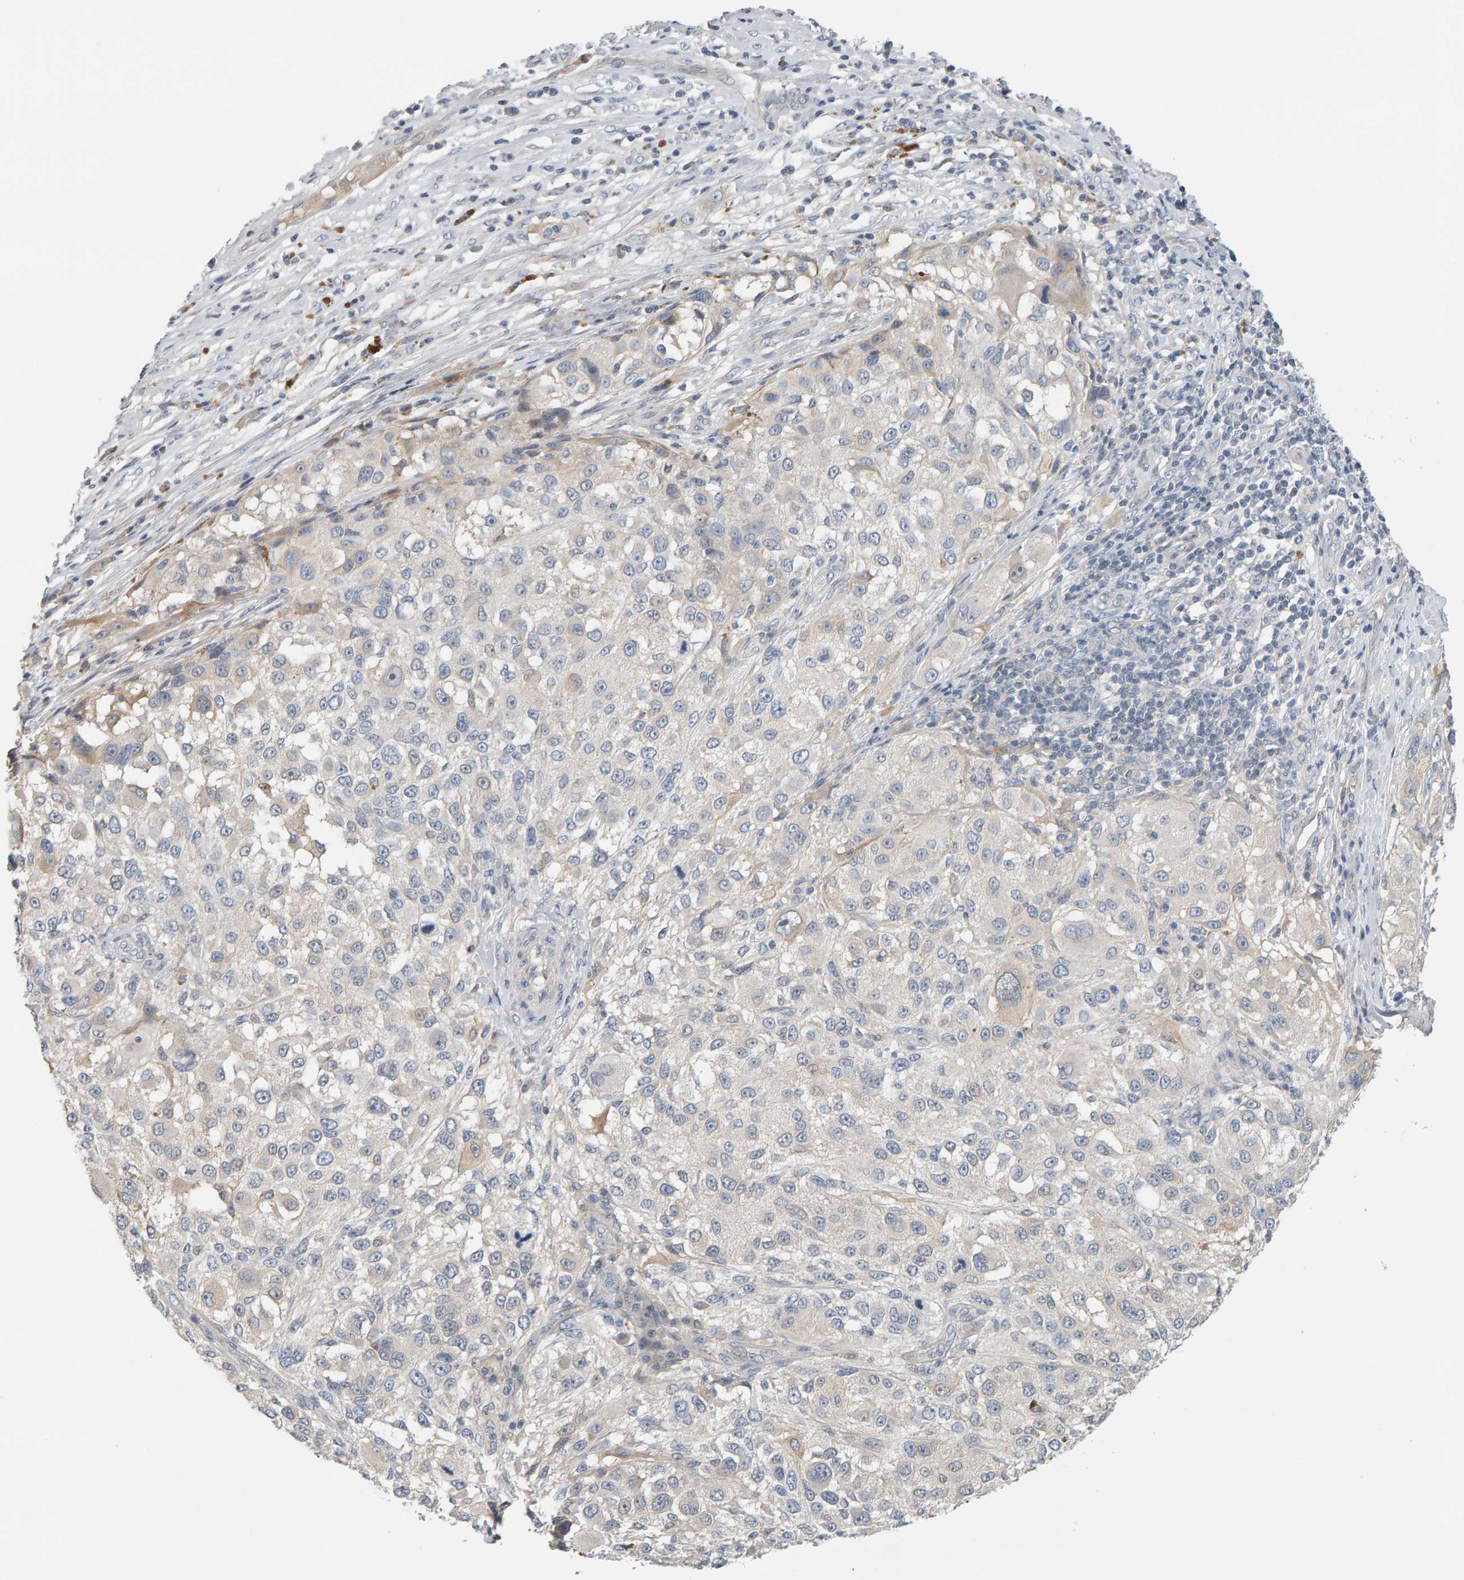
{"staining": {"intensity": "negative", "quantity": "none", "location": "none"}, "tissue": "melanoma", "cell_type": "Tumor cells", "image_type": "cancer", "snomed": [{"axis": "morphology", "description": "Necrosis, NOS"}, {"axis": "morphology", "description": "Malignant melanoma, NOS"}, {"axis": "topography", "description": "Skin"}], "caption": "Image shows no protein expression in tumor cells of malignant melanoma tissue.", "gene": "GFUS", "patient": {"sex": "female", "age": 87}}